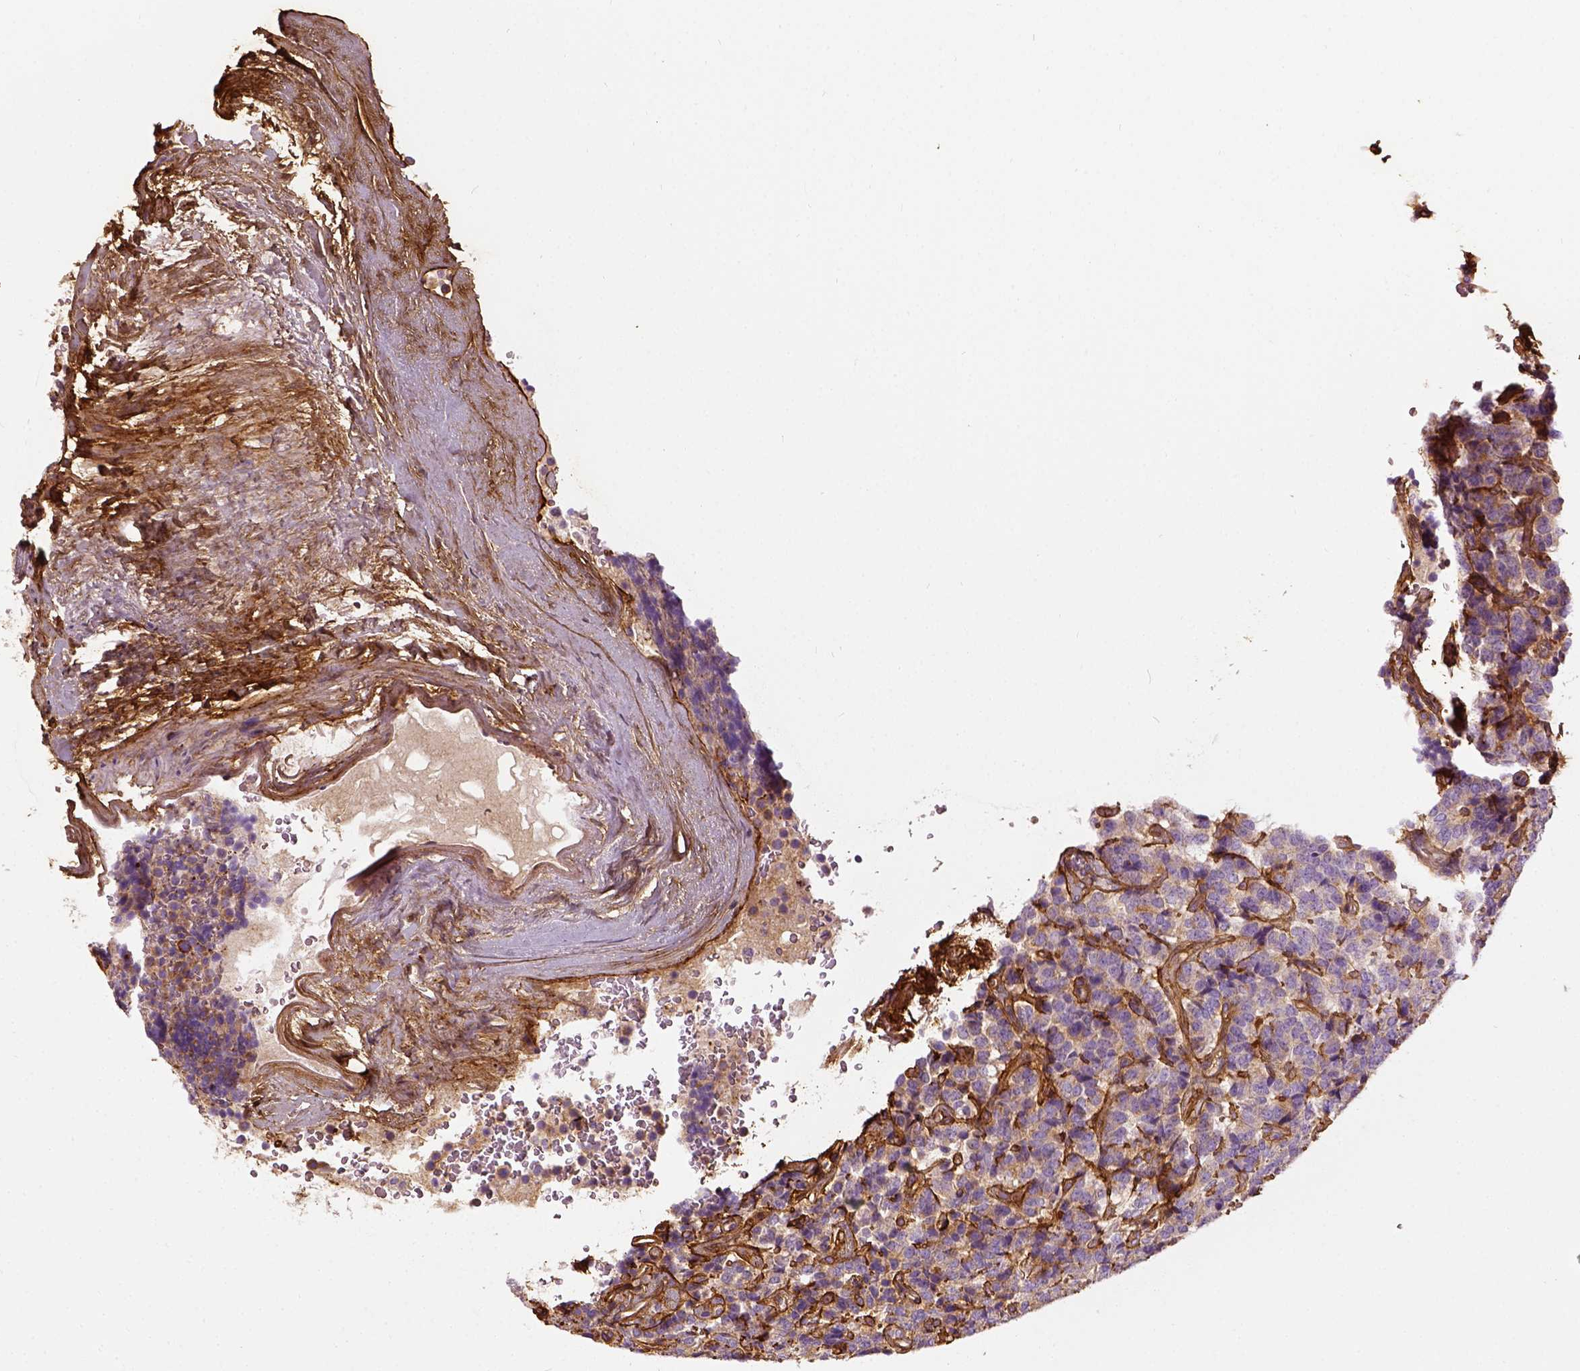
{"staining": {"intensity": "weak", "quantity": ">75%", "location": "cytoplasmic/membranous"}, "tissue": "carcinoid", "cell_type": "Tumor cells", "image_type": "cancer", "snomed": [{"axis": "morphology", "description": "Carcinoid, malignant, NOS"}, {"axis": "topography", "description": "Pancreas"}], "caption": "Protein expression analysis of malignant carcinoid exhibits weak cytoplasmic/membranous positivity in about >75% of tumor cells.", "gene": "COL6A2", "patient": {"sex": "male", "age": 36}}